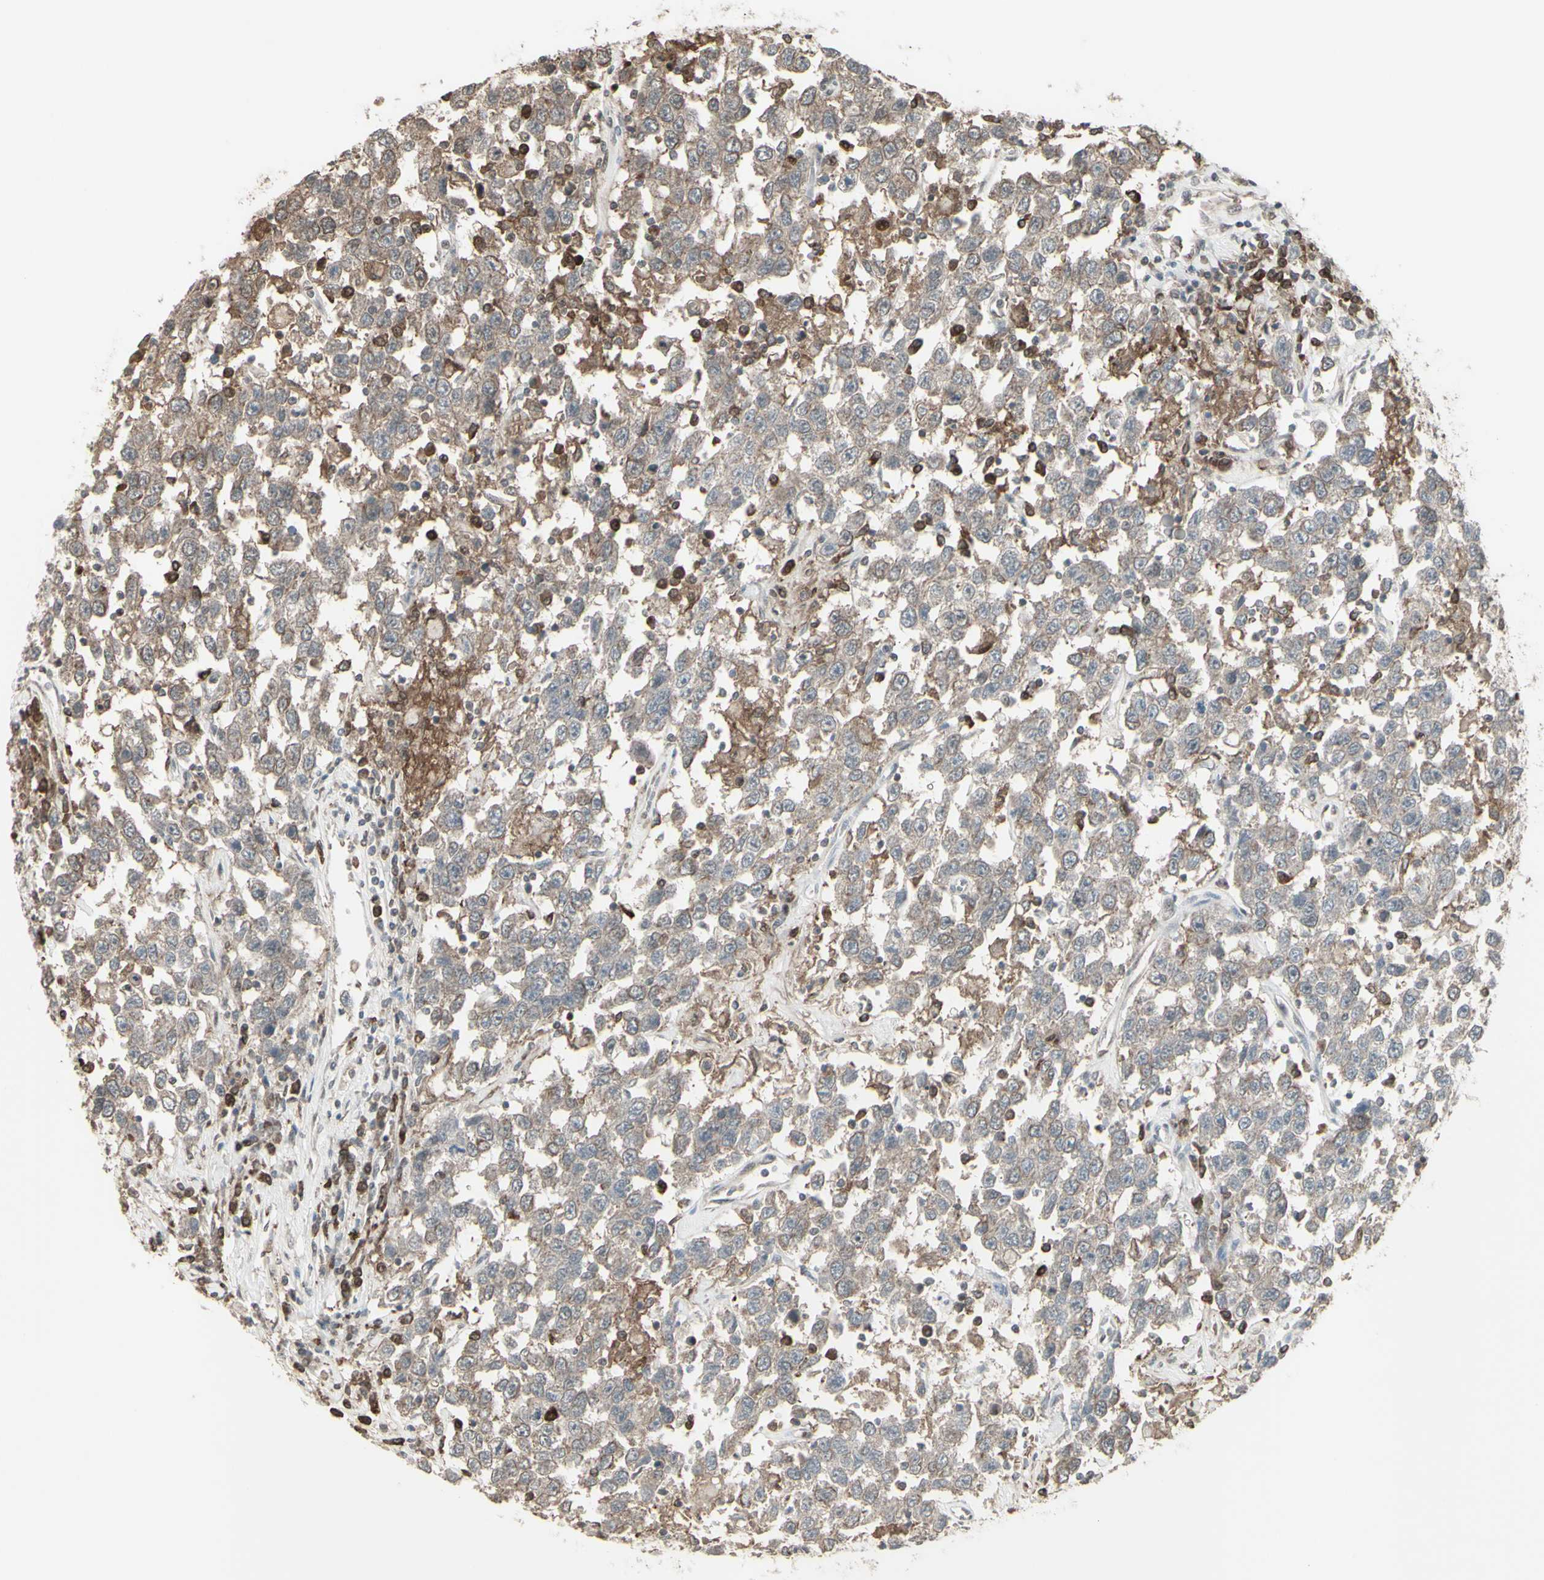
{"staining": {"intensity": "weak", "quantity": ">75%", "location": "cytoplasmic/membranous"}, "tissue": "testis cancer", "cell_type": "Tumor cells", "image_type": "cancer", "snomed": [{"axis": "morphology", "description": "Seminoma, NOS"}, {"axis": "topography", "description": "Testis"}], "caption": "This image exhibits seminoma (testis) stained with immunohistochemistry (IHC) to label a protein in brown. The cytoplasmic/membranous of tumor cells show weak positivity for the protein. Nuclei are counter-stained blue.", "gene": "CD33", "patient": {"sex": "male", "age": 41}}